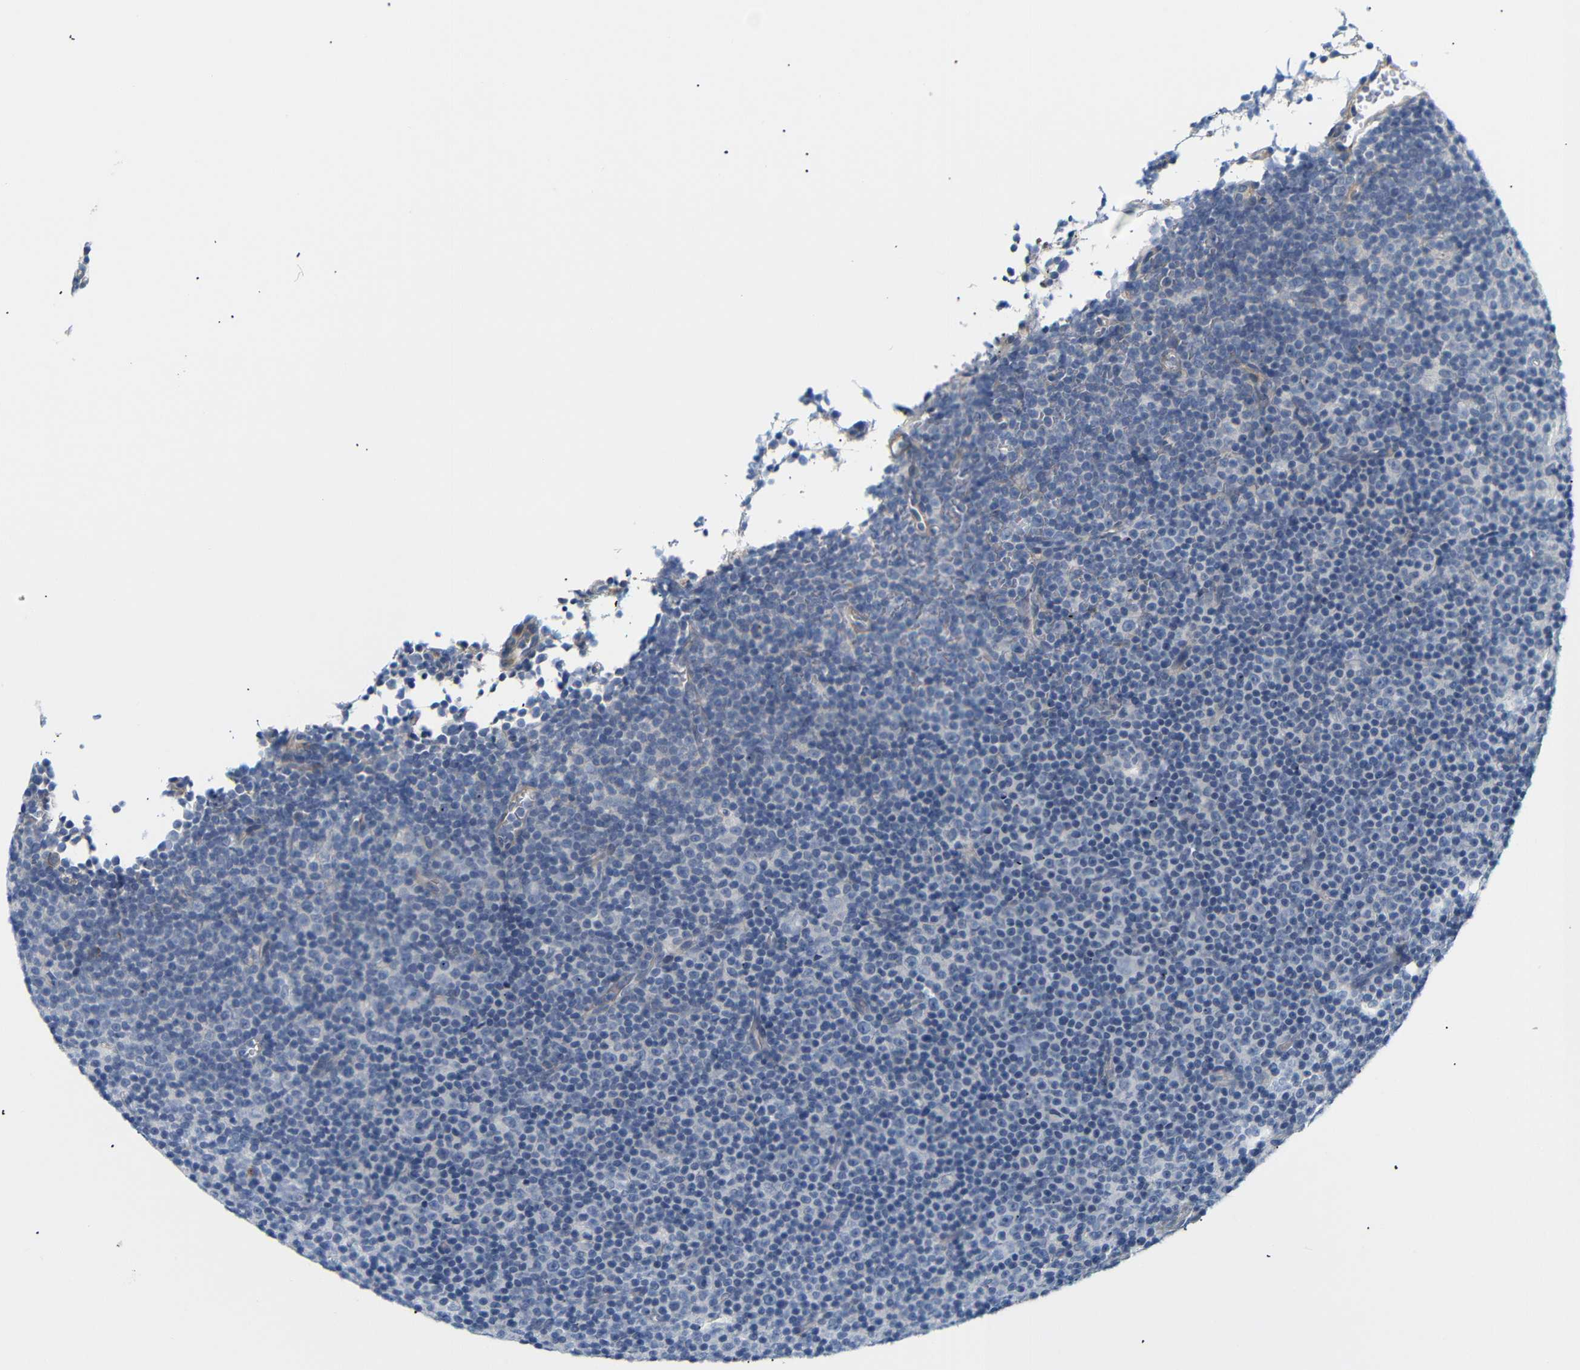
{"staining": {"intensity": "negative", "quantity": "none", "location": "none"}, "tissue": "lymphoma", "cell_type": "Tumor cells", "image_type": "cancer", "snomed": [{"axis": "morphology", "description": "Malignant lymphoma, non-Hodgkin's type, Low grade"}, {"axis": "topography", "description": "Lymph node"}], "caption": "Immunohistochemical staining of low-grade malignant lymphoma, non-Hodgkin's type displays no significant expression in tumor cells. (Immunohistochemistry, brightfield microscopy, high magnification).", "gene": "STMN3", "patient": {"sex": "female", "age": 67}}